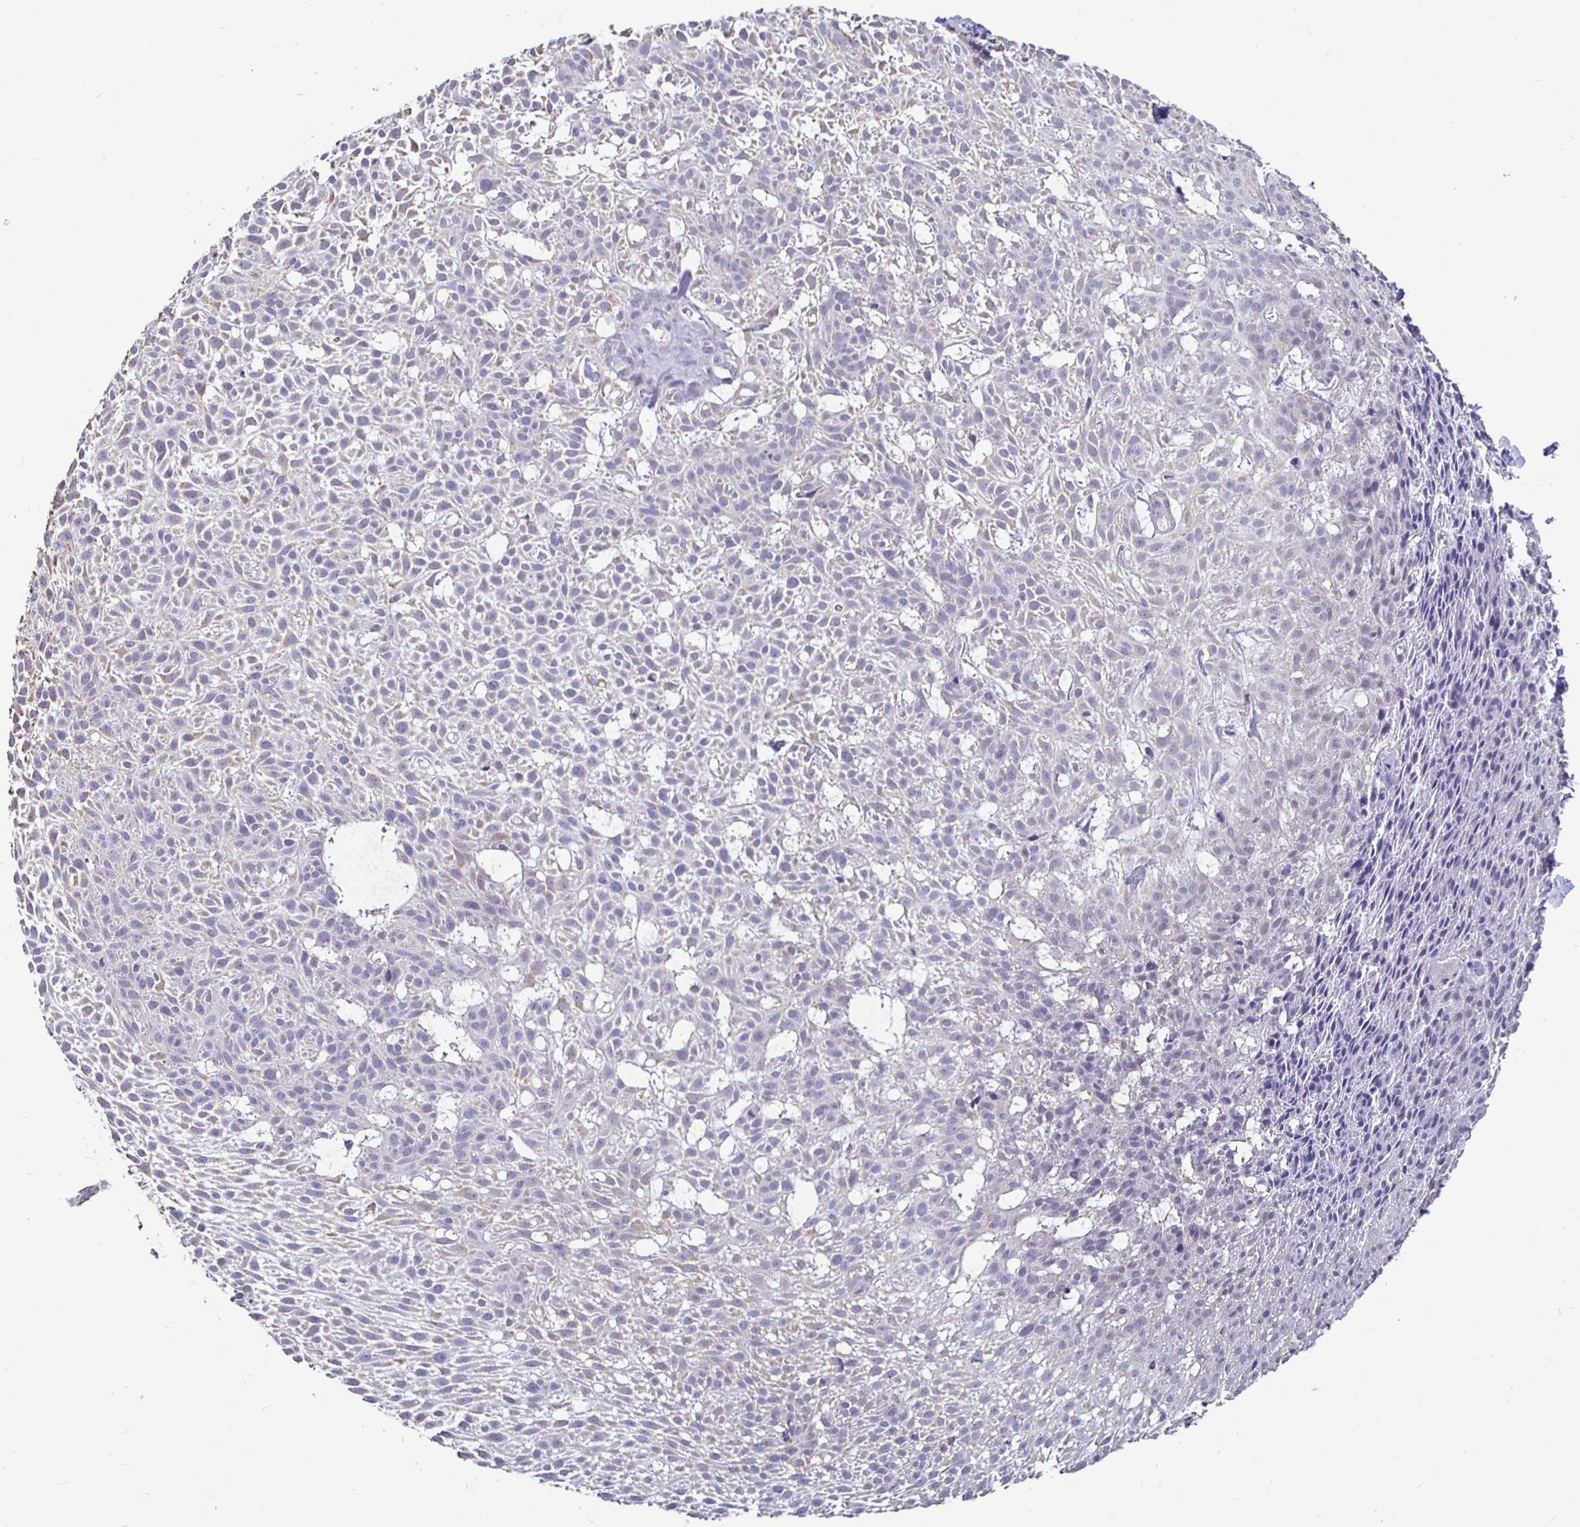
{"staining": {"intensity": "negative", "quantity": "none", "location": "none"}, "tissue": "skin cancer", "cell_type": "Tumor cells", "image_type": "cancer", "snomed": [{"axis": "morphology", "description": "Basal cell carcinoma"}, {"axis": "topography", "description": "Skin"}], "caption": "High power microscopy micrograph of an immunohistochemistry image of basal cell carcinoma (skin), revealing no significant staining in tumor cells.", "gene": "DNAI2", "patient": {"sex": "female", "age": 78}}